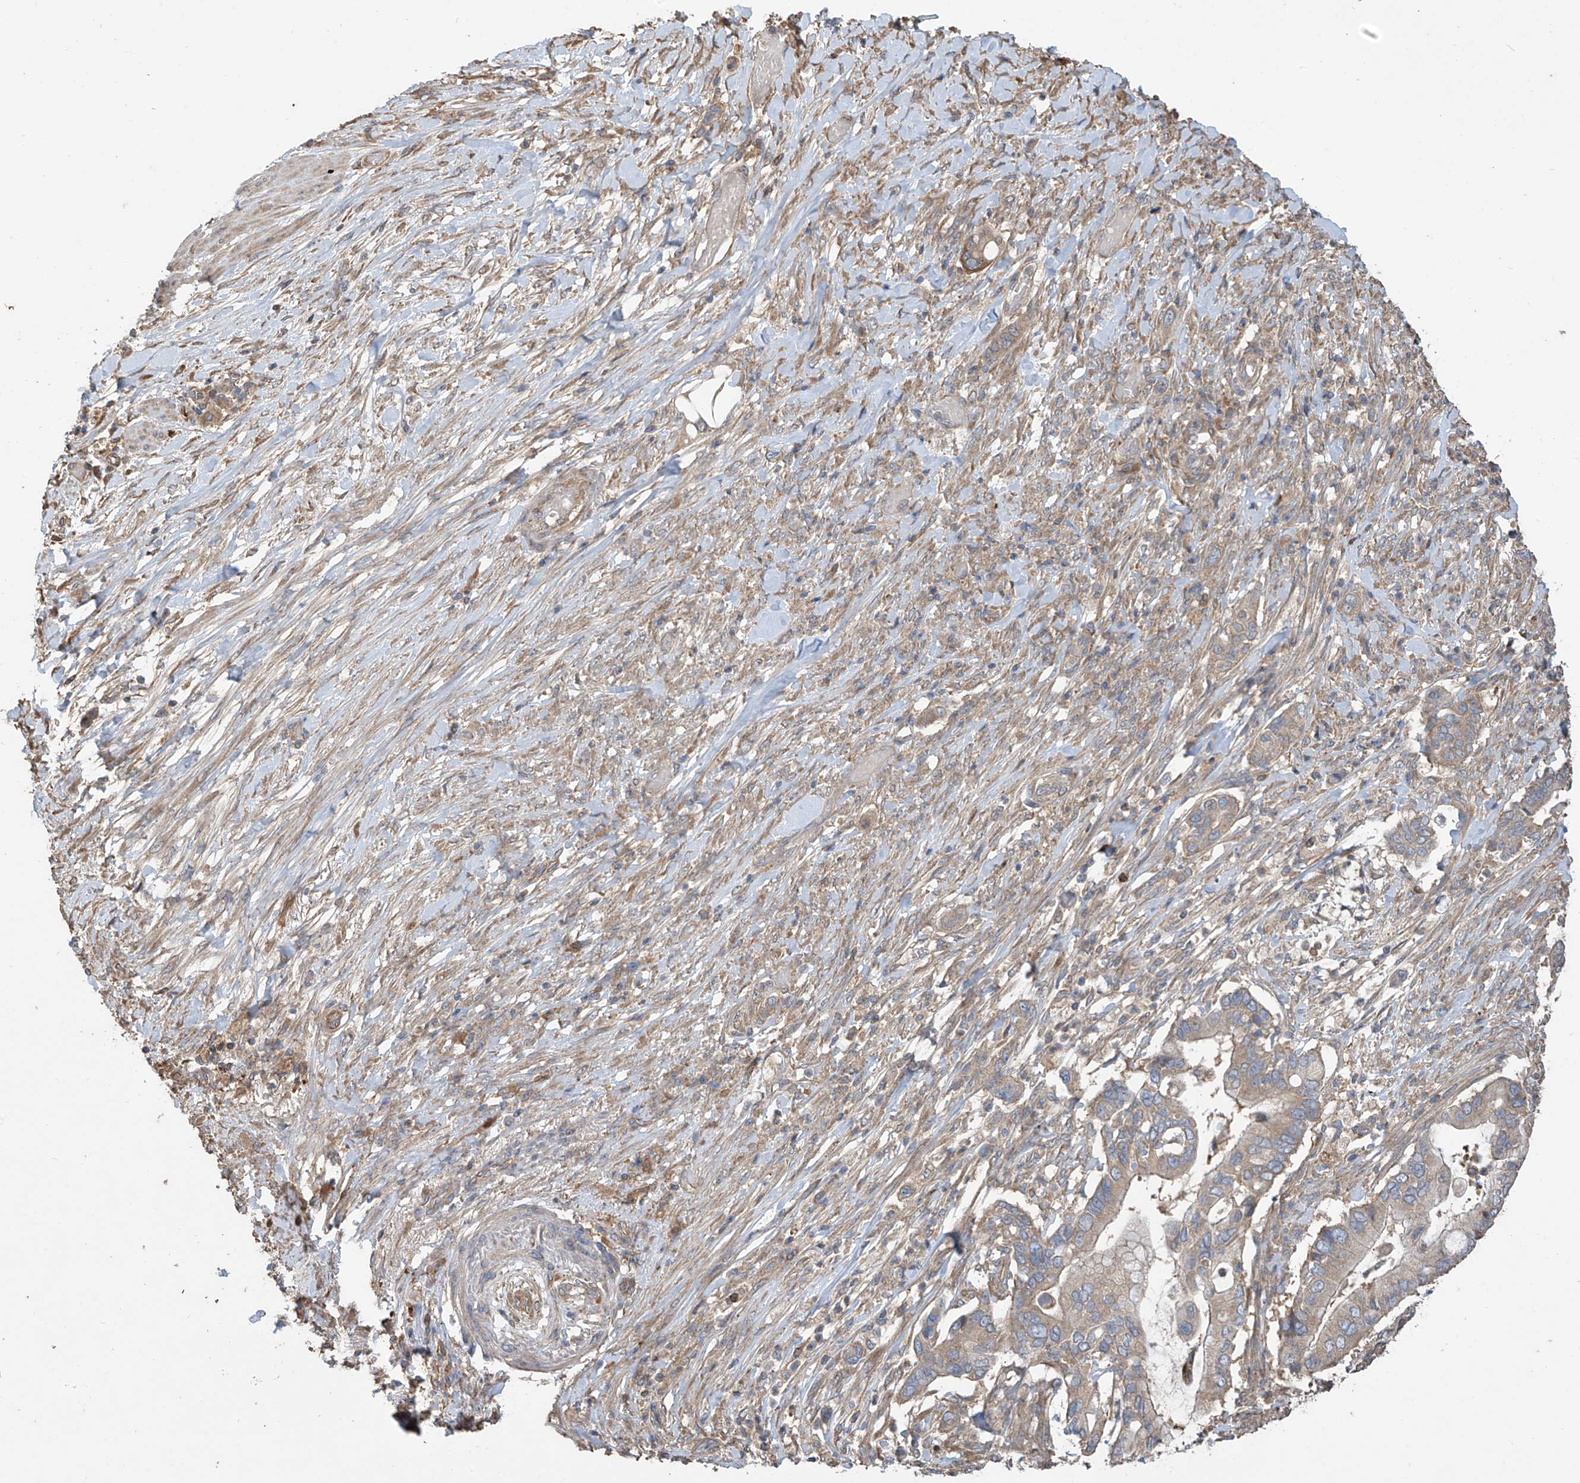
{"staining": {"intensity": "weak", "quantity": ">75%", "location": "cytoplasmic/membranous"}, "tissue": "pancreatic cancer", "cell_type": "Tumor cells", "image_type": "cancer", "snomed": [{"axis": "morphology", "description": "Adenocarcinoma, NOS"}, {"axis": "topography", "description": "Pancreas"}], "caption": "Immunohistochemical staining of adenocarcinoma (pancreatic) displays low levels of weak cytoplasmic/membranous protein staining in approximately >75% of tumor cells.", "gene": "PHACTR4", "patient": {"sex": "male", "age": 68}}